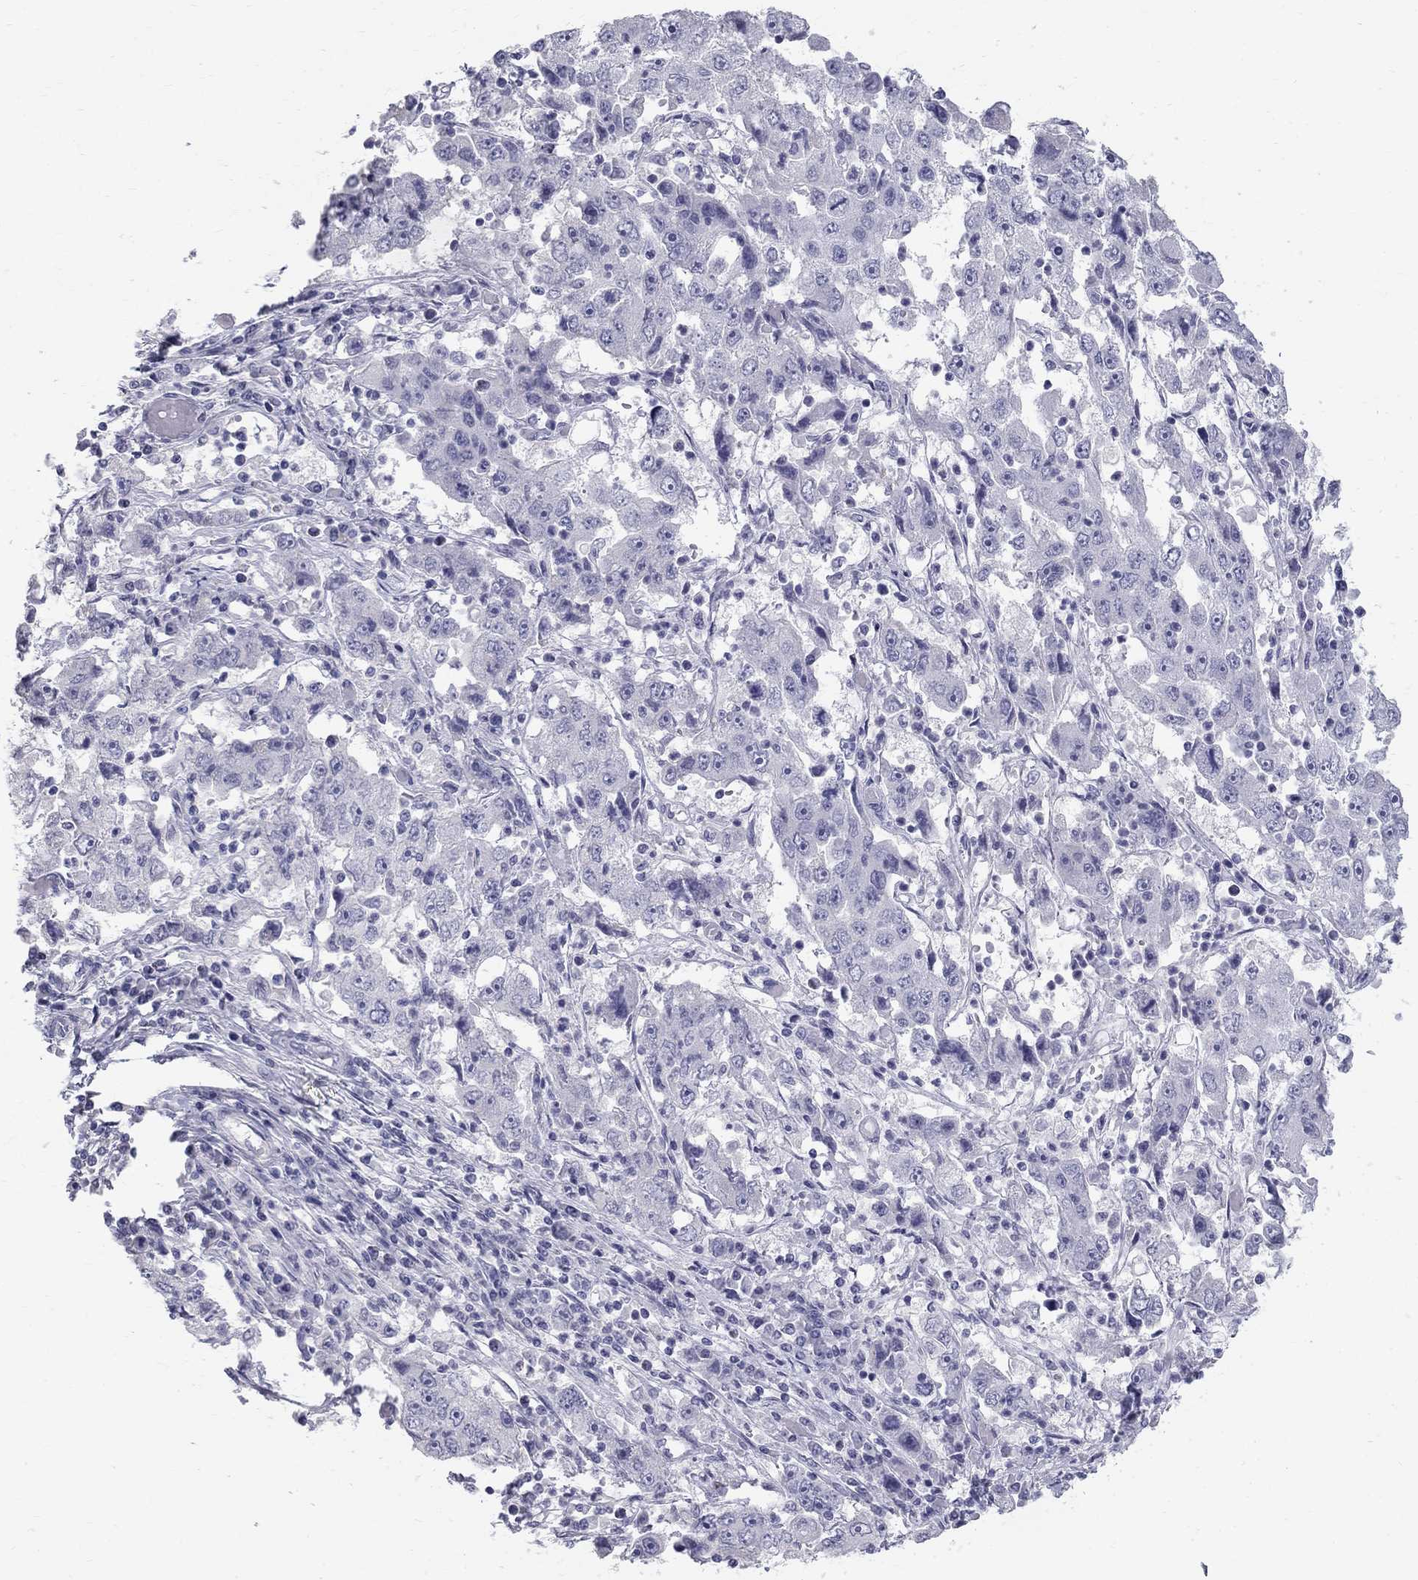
{"staining": {"intensity": "negative", "quantity": "none", "location": "none"}, "tissue": "cervical cancer", "cell_type": "Tumor cells", "image_type": "cancer", "snomed": [{"axis": "morphology", "description": "Squamous cell carcinoma, NOS"}, {"axis": "topography", "description": "Cervix"}], "caption": "DAB (3,3'-diaminobenzidine) immunohistochemical staining of squamous cell carcinoma (cervical) shows no significant positivity in tumor cells. (Brightfield microscopy of DAB (3,3'-diaminobenzidine) IHC at high magnification).", "gene": "MAGEB6", "patient": {"sex": "female", "age": 36}}